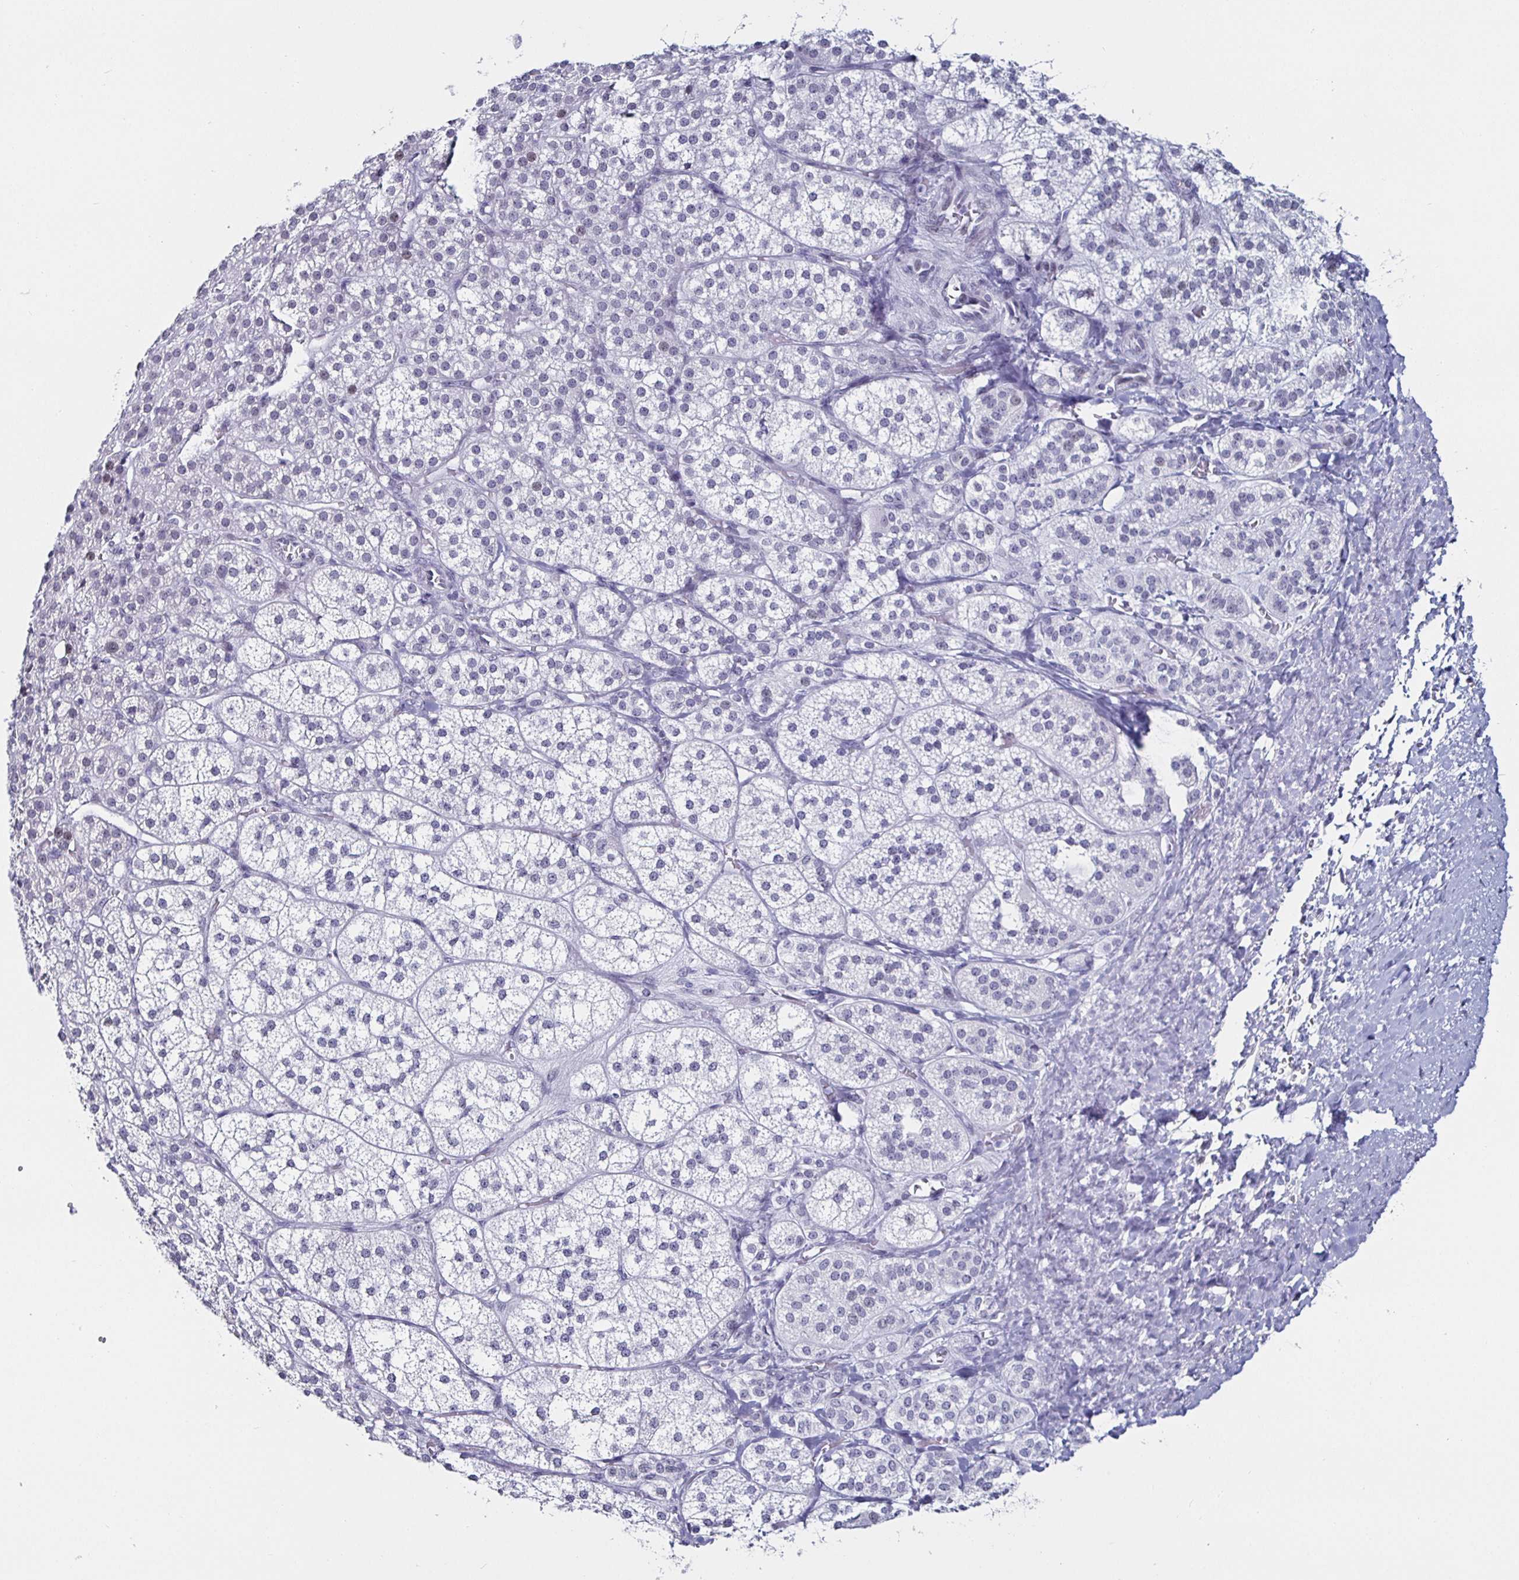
{"staining": {"intensity": "weak", "quantity": "<25%", "location": "nuclear"}, "tissue": "adrenal gland", "cell_type": "Glandular cells", "image_type": "normal", "snomed": [{"axis": "morphology", "description": "Normal tissue, NOS"}, {"axis": "topography", "description": "Adrenal gland"}], "caption": "High power microscopy micrograph of an immunohistochemistry (IHC) photomicrograph of unremarkable adrenal gland, revealing no significant staining in glandular cells.", "gene": "KRT4", "patient": {"sex": "female", "age": 60}}